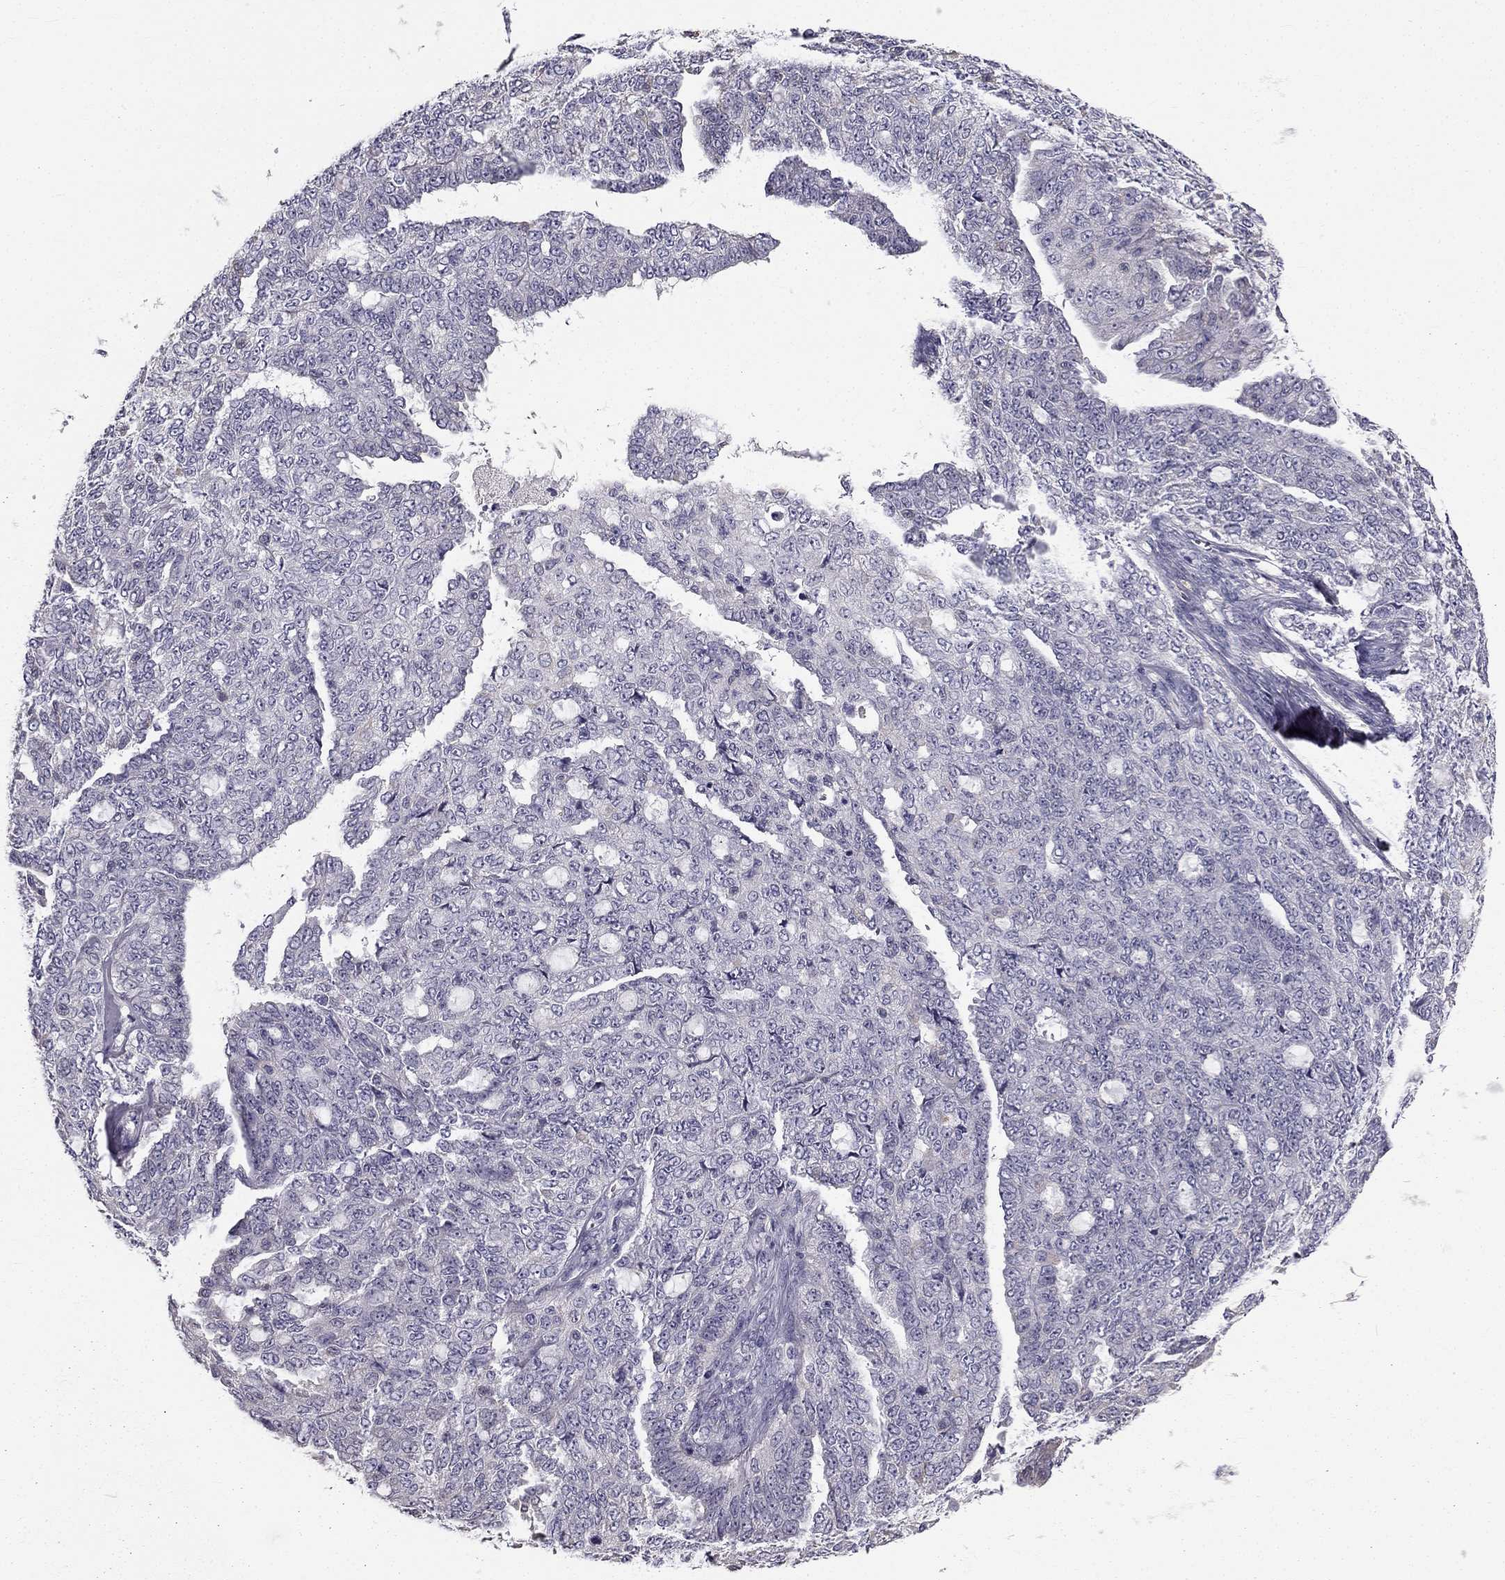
{"staining": {"intensity": "negative", "quantity": "none", "location": "none"}, "tissue": "ovarian cancer", "cell_type": "Tumor cells", "image_type": "cancer", "snomed": [{"axis": "morphology", "description": "Cystadenocarcinoma, serous, NOS"}, {"axis": "topography", "description": "Ovary"}], "caption": "Immunohistochemistry (IHC) histopathology image of serous cystadenocarcinoma (ovarian) stained for a protein (brown), which demonstrates no expression in tumor cells.", "gene": "CCDC40", "patient": {"sex": "female", "age": 71}}